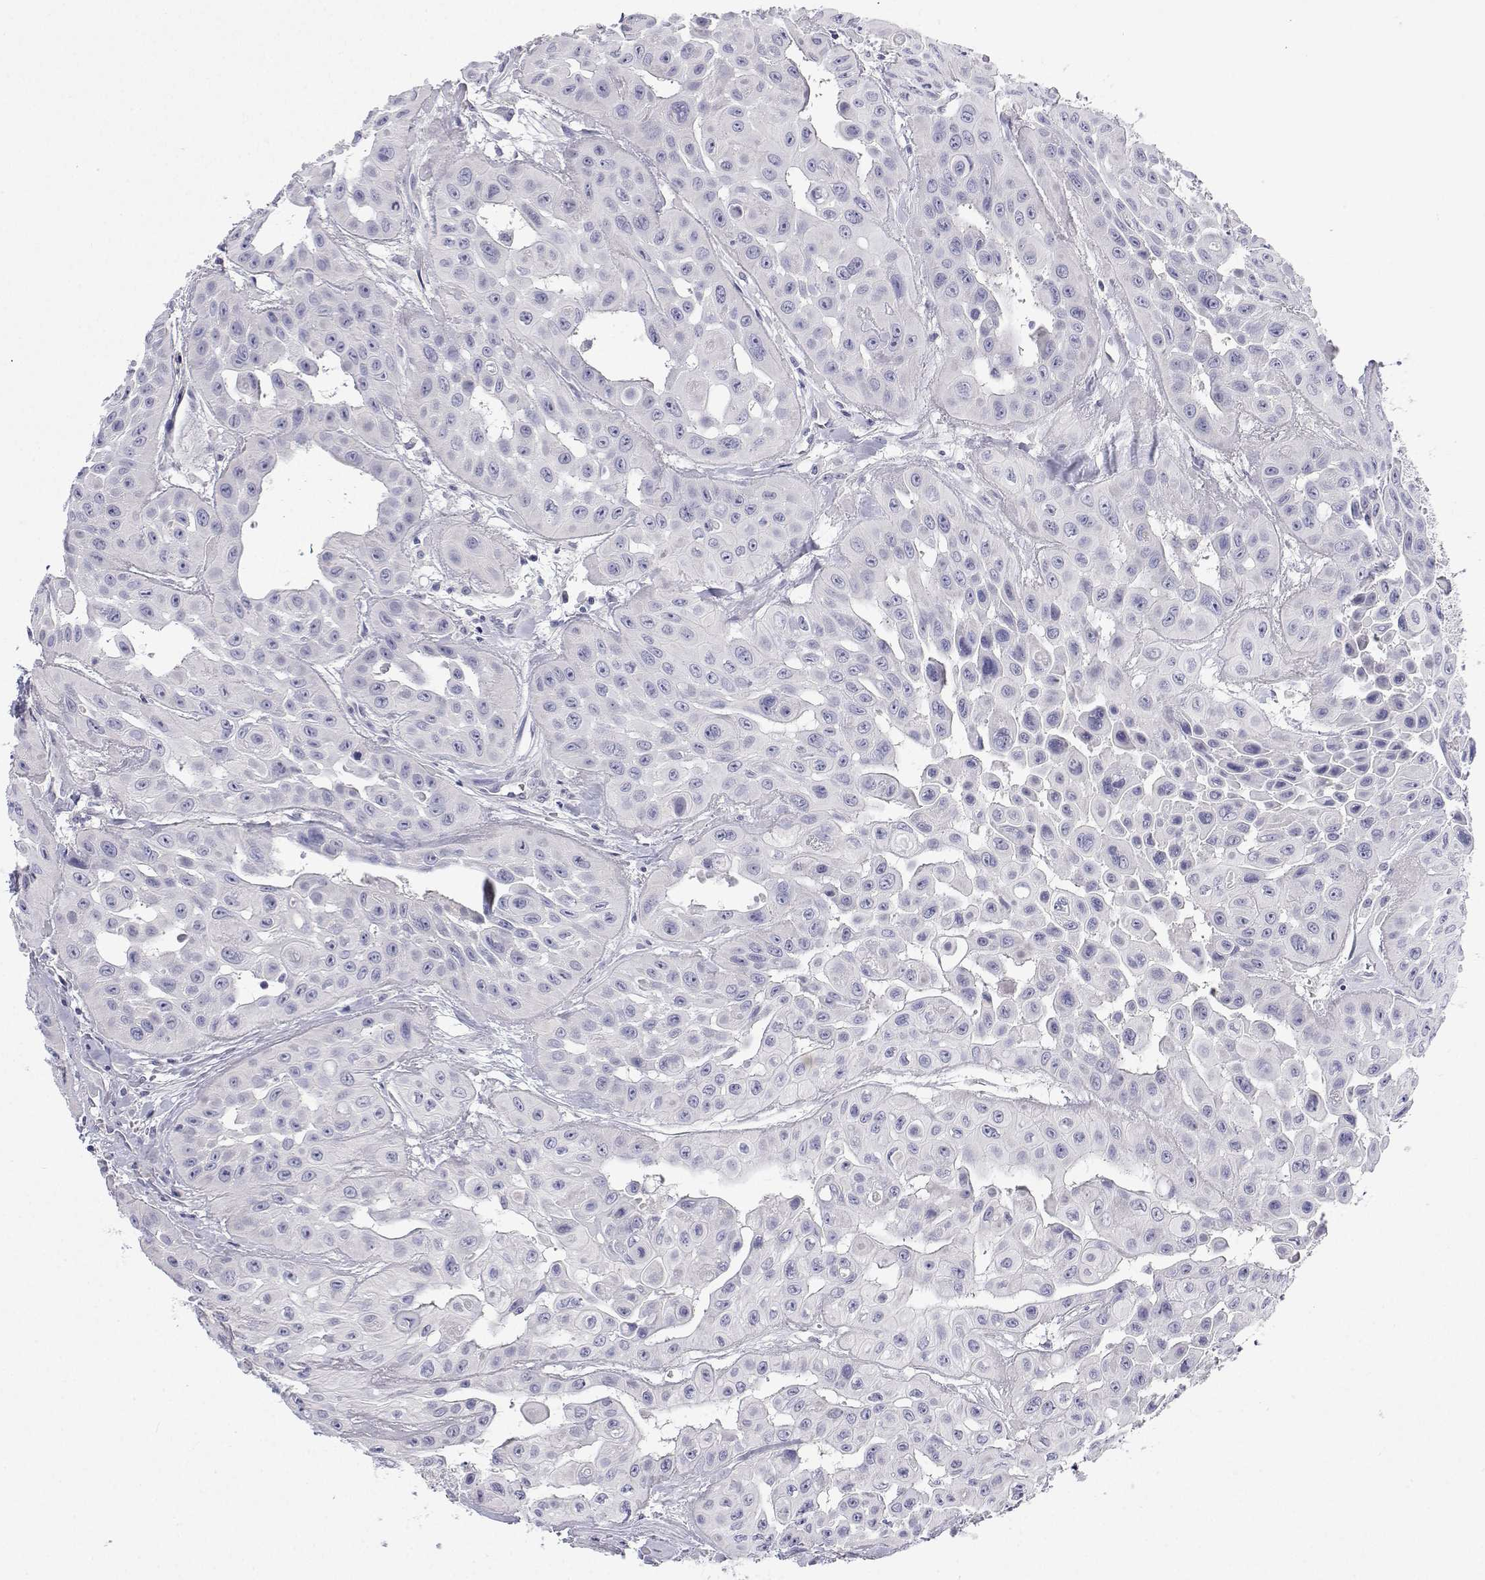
{"staining": {"intensity": "negative", "quantity": "none", "location": "none"}, "tissue": "head and neck cancer", "cell_type": "Tumor cells", "image_type": "cancer", "snomed": [{"axis": "morphology", "description": "Adenocarcinoma, NOS"}, {"axis": "topography", "description": "Head-Neck"}], "caption": "Immunohistochemistry (IHC) micrograph of human adenocarcinoma (head and neck) stained for a protein (brown), which exhibits no staining in tumor cells. (Stains: DAB (3,3'-diaminobenzidine) immunohistochemistry with hematoxylin counter stain, Microscopy: brightfield microscopy at high magnification).", "gene": "ANKRD65", "patient": {"sex": "male", "age": 73}}